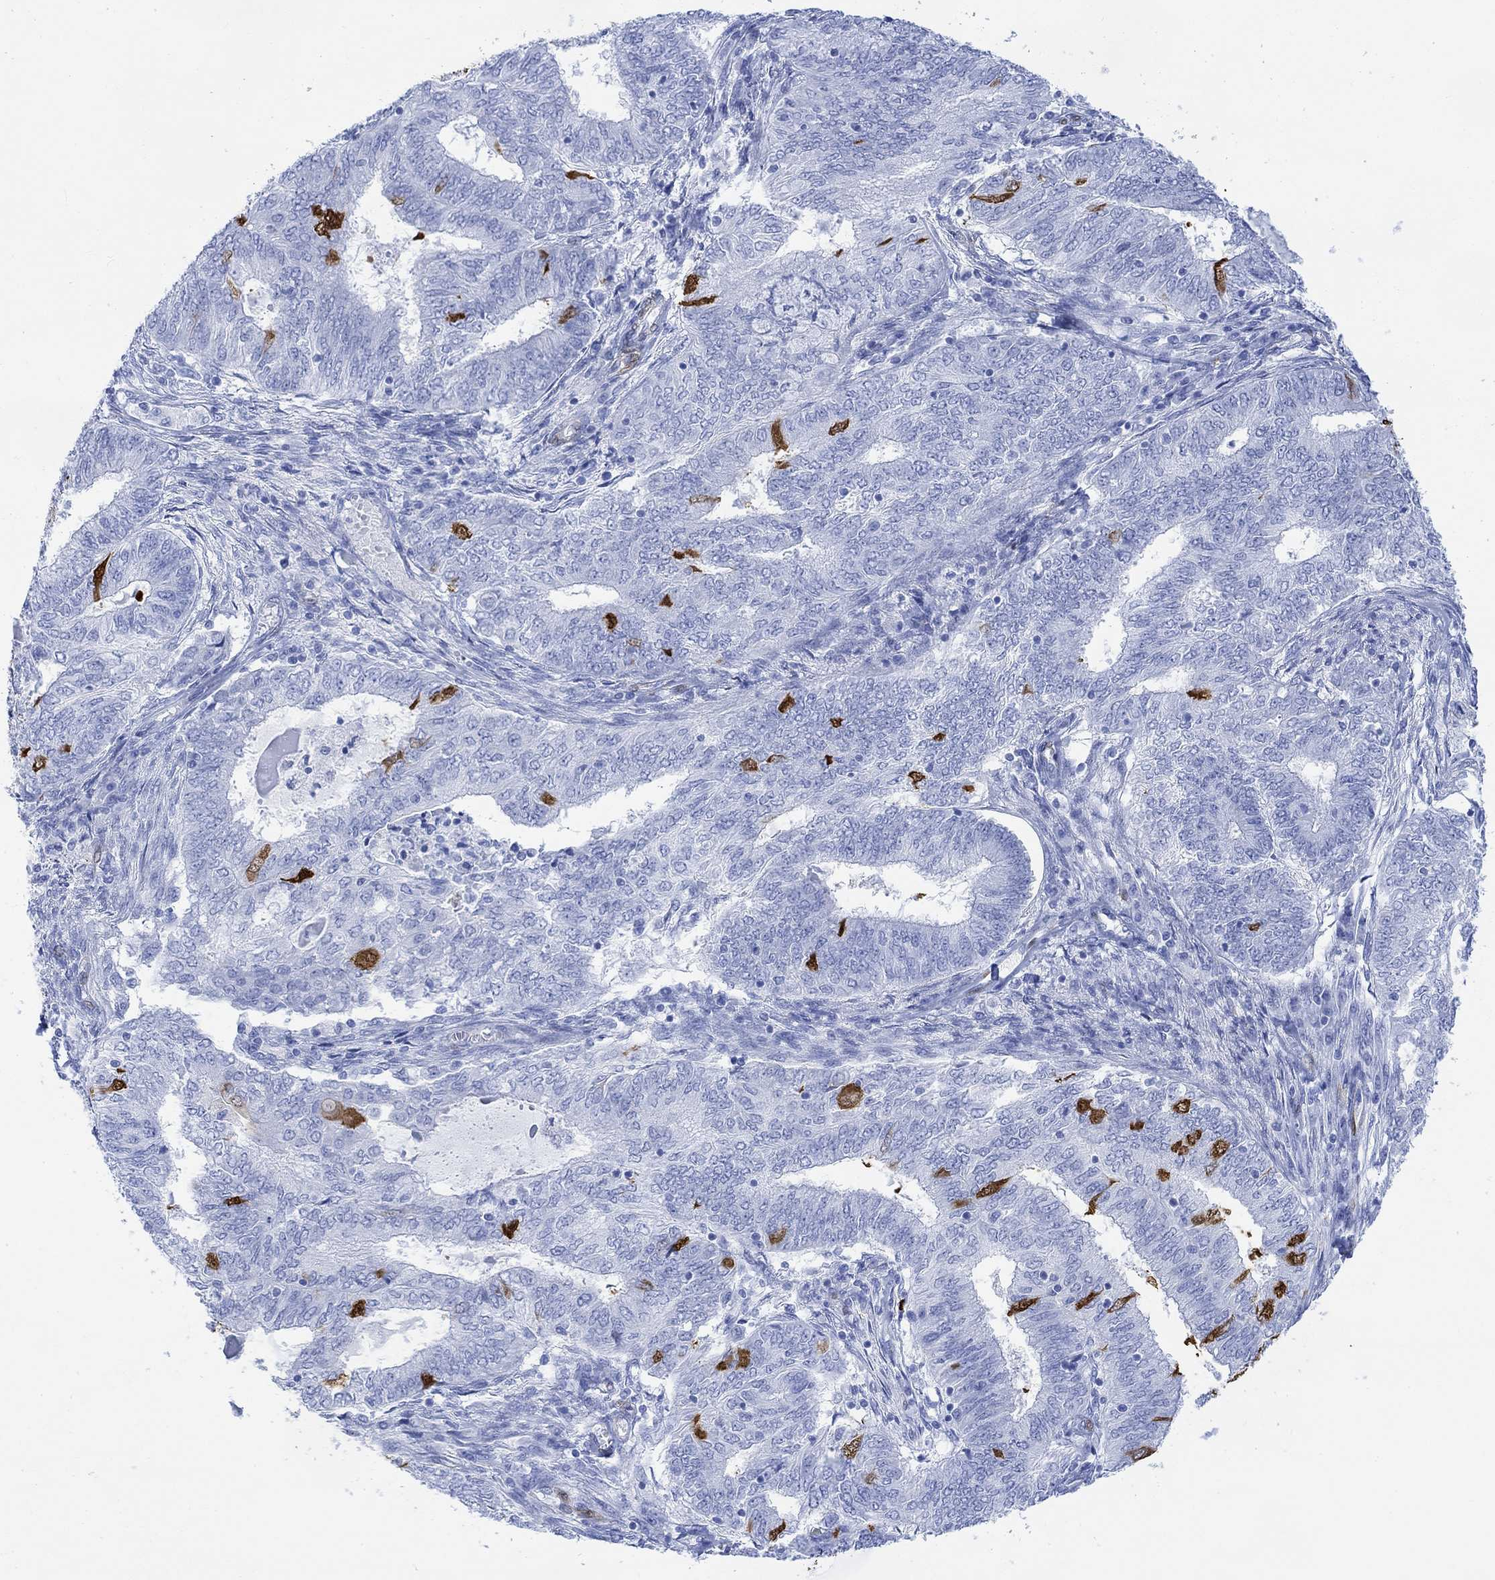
{"staining": {"intensity": "strong", "quantity": "<25%", "location": "cytoplasmic/membranous,nuclear"}, "tissue": "endometrial cancer", "cell_type": "Tumor cells", "image_type": "cancer", "snomed": [{"axis": "morphology", "description": "Adenocarcinoma, NOS"}, {"axis": "topography", "description": "Endometrium"}], "caption": "A photomicrograph of endometrial cancer (adenocarcinoma) stained for a protein reveals strong cytoplasmic/membranous and nuclear brown staining in tumor cells. The staining is performed using DAB (3,3'-diaminobenzidine) brown chromogen to label protein expression. The nuclei are counter-stained blue using hematoxylin.", "gene": "TPPP3", "patient": {"sex": "female", "age": 62}}